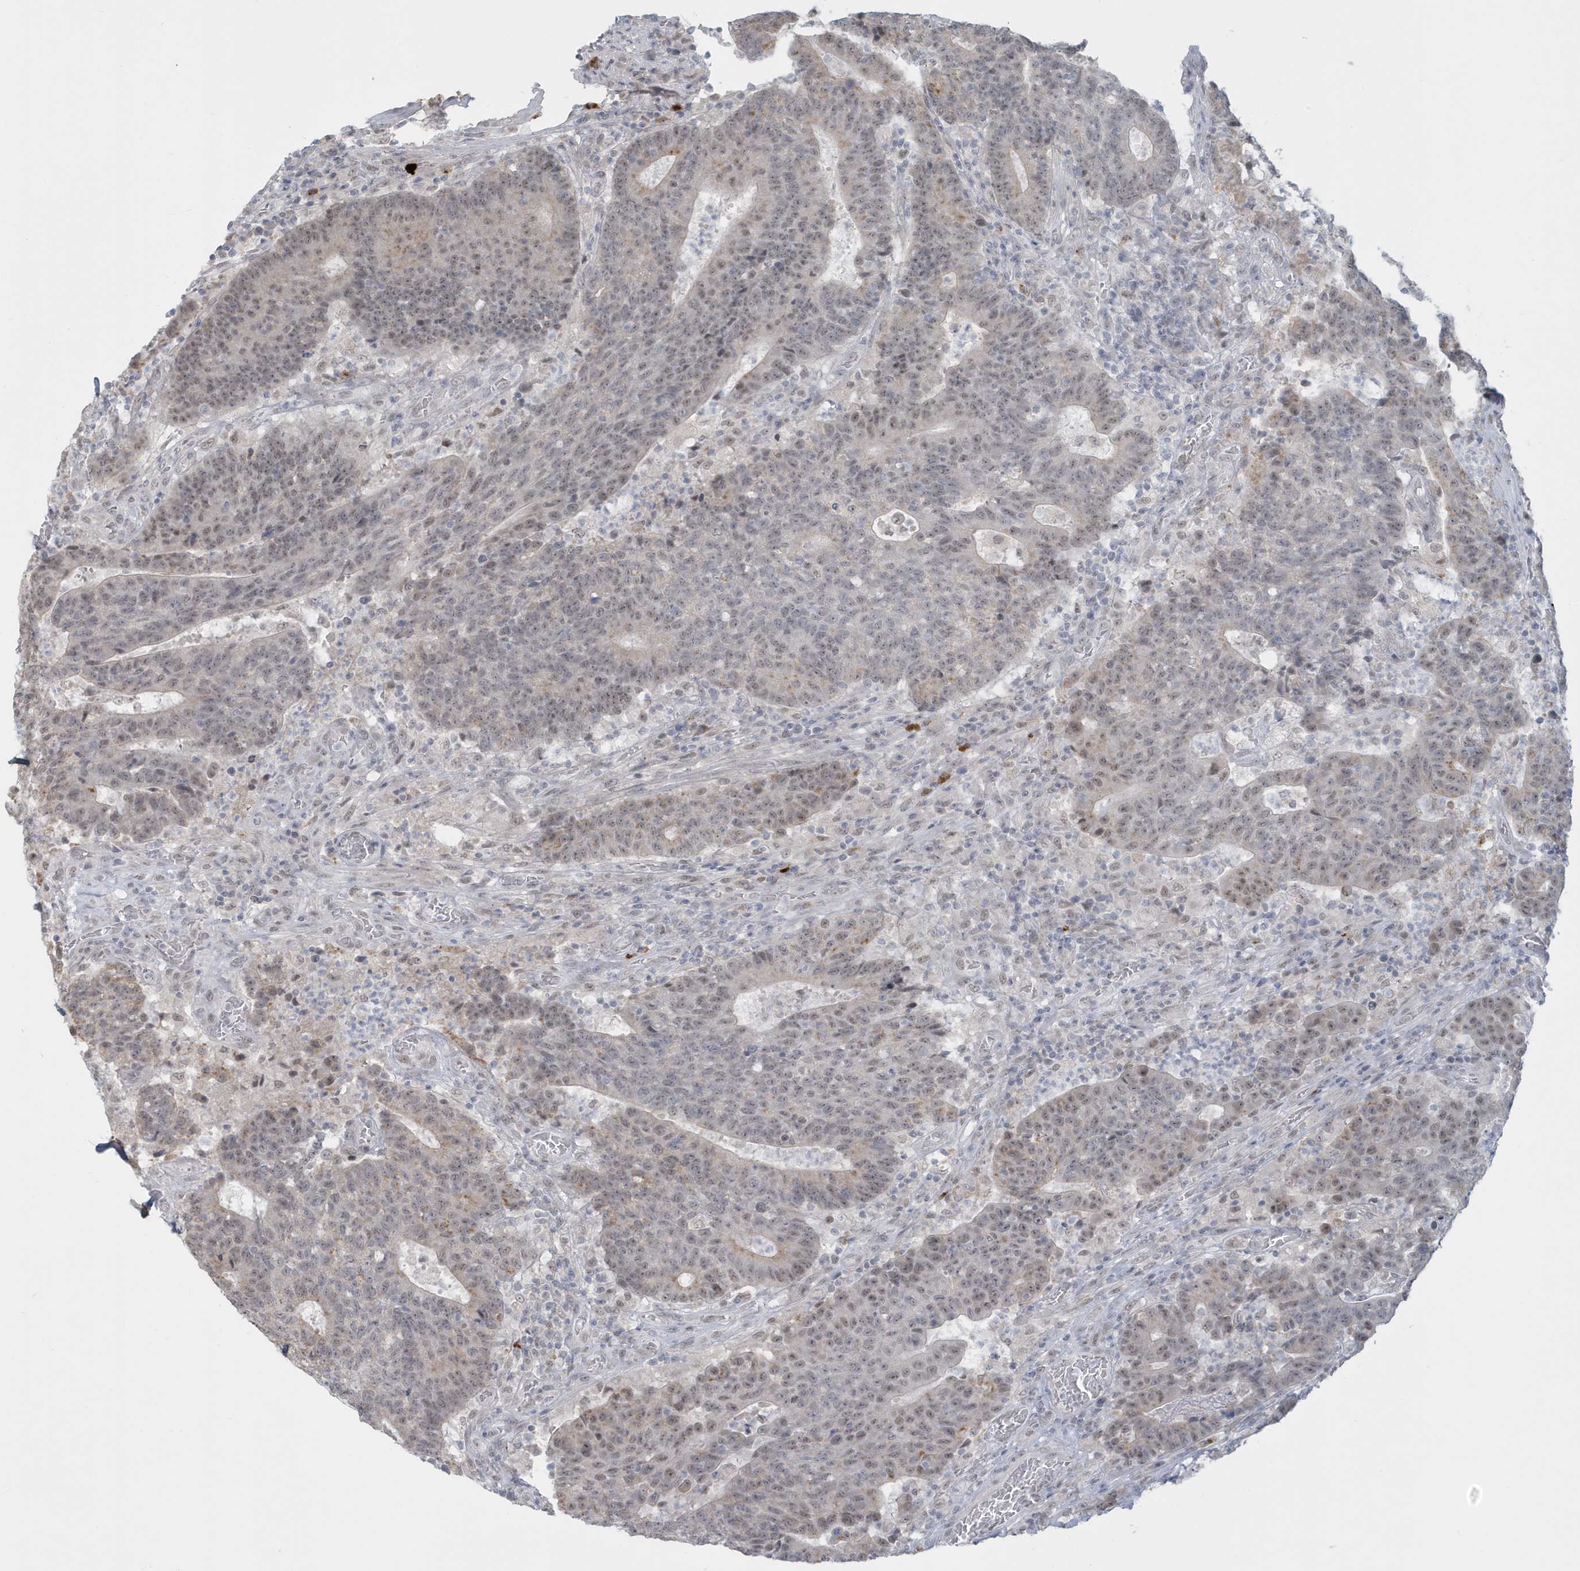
{"staining": {"intensity": "weak", "quantity": ">75%", "location": "nuclear"}, "tissue": "colorectal cancer", "cell_type": "Tumor cells", "image_type": "cancer", "snomed": [{"axis": "morphology", "description": "Adenocarcinoma, NOS"}, {"axis": "topography", "description": "Colon"}], "caption": "Weak nuclear staining is present in about >75% of tumor cells in colorectal cancer (adenocarcinoma).", "gene": "HERC6", "patient": {"sex": "female", "age": 75}}